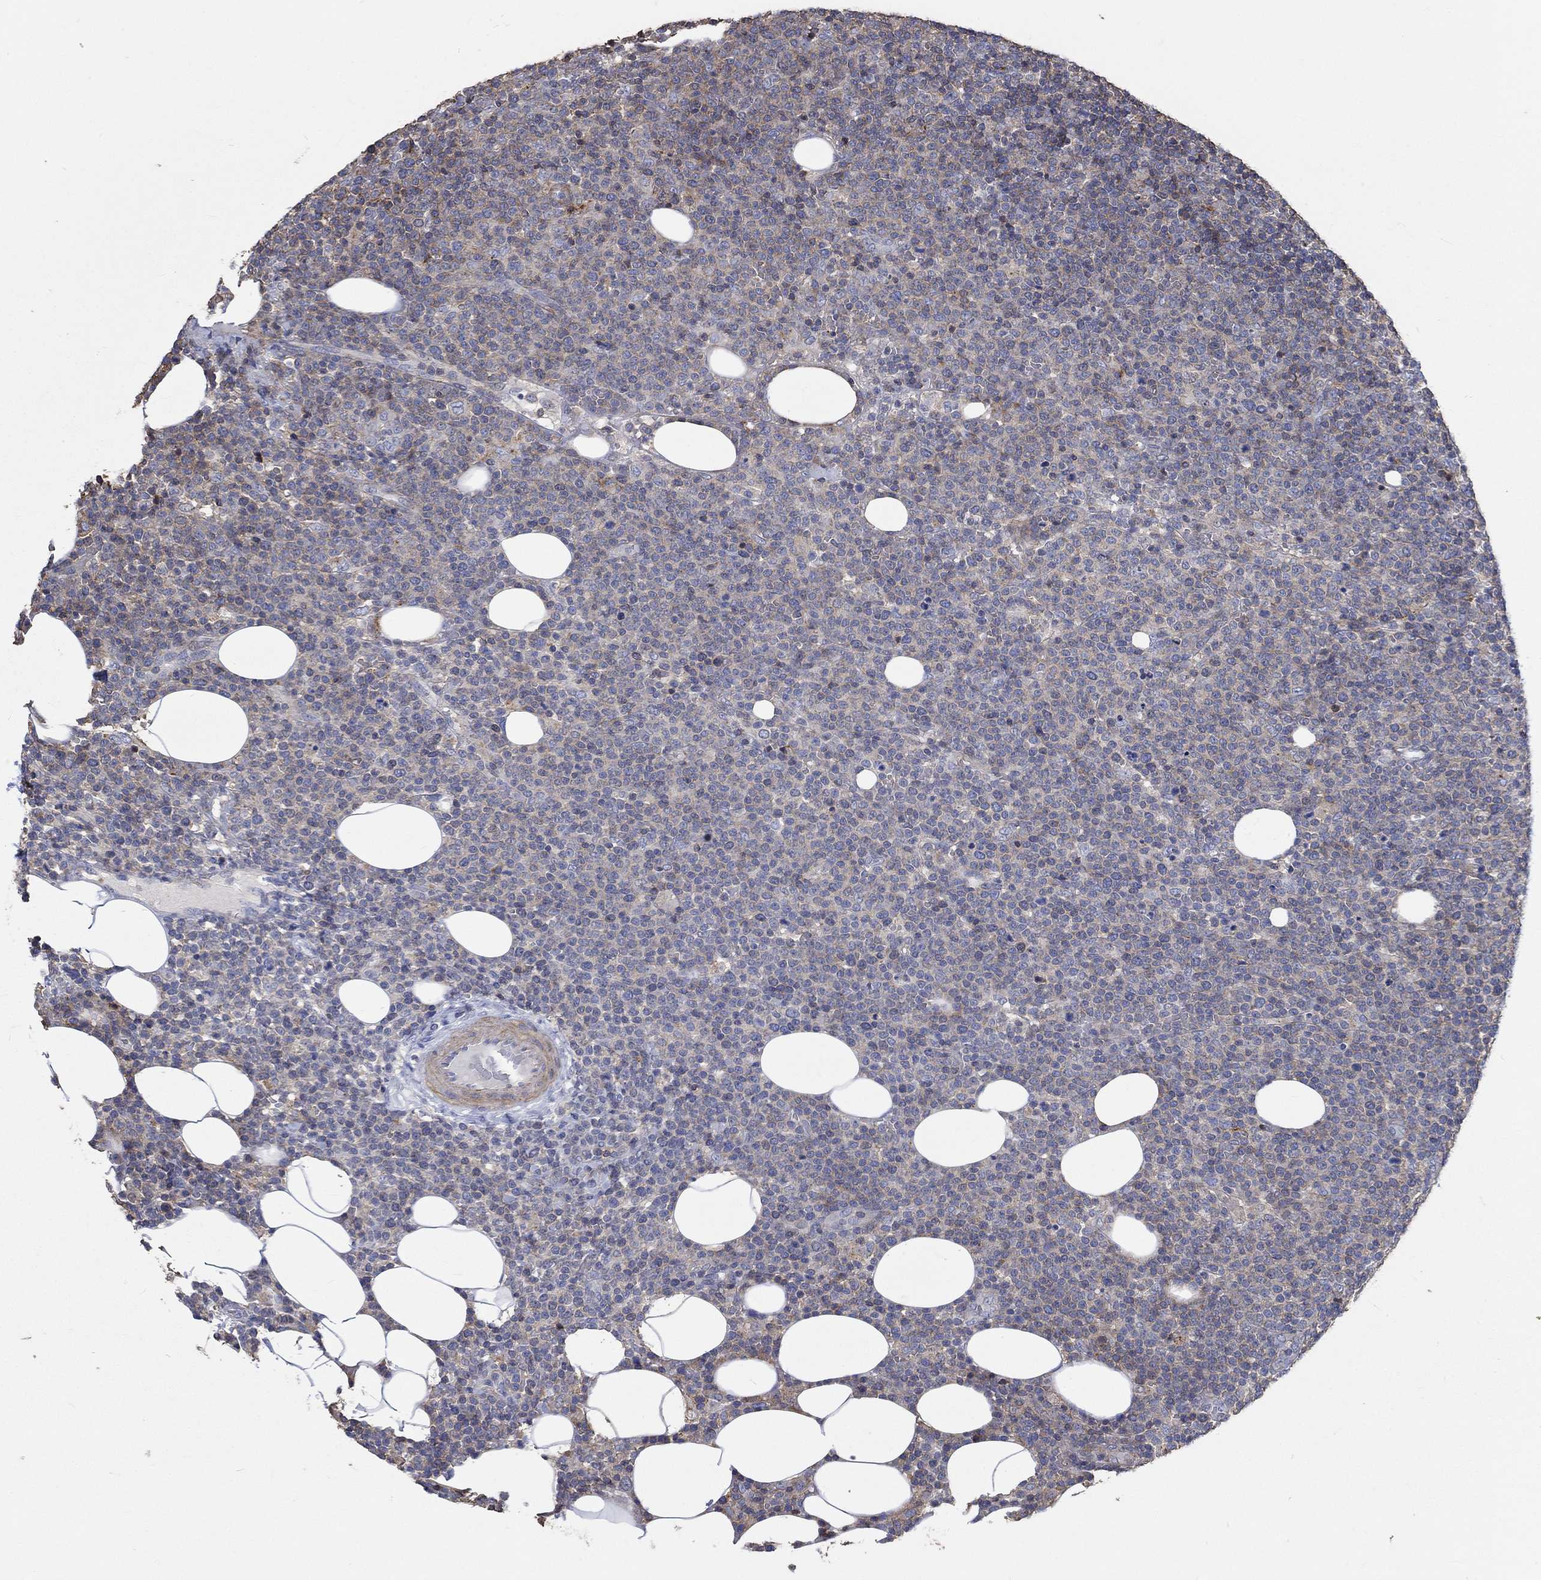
{"staining": {"intensity": "weak", "quantity": "<25%", "location": "cytoplasmic/membranous"}, "tissue": "lymphoma", "cell_type": "Tumor cells", "image_type": "cancer", "snomed": [{"axis": "morphology", "description": "Malignant lymphoma, non-Hodgkin's type, High grade"}, {"axis": "topography", "description": "Lymph node"}], "caption": "Immunohistochemistry image of lymphoma stained for a protein (brown), which demonstrates no staining in tumor cells.", "gene": "TNFAIP8L3", "patient": {"sex": "male", "age": 61}}